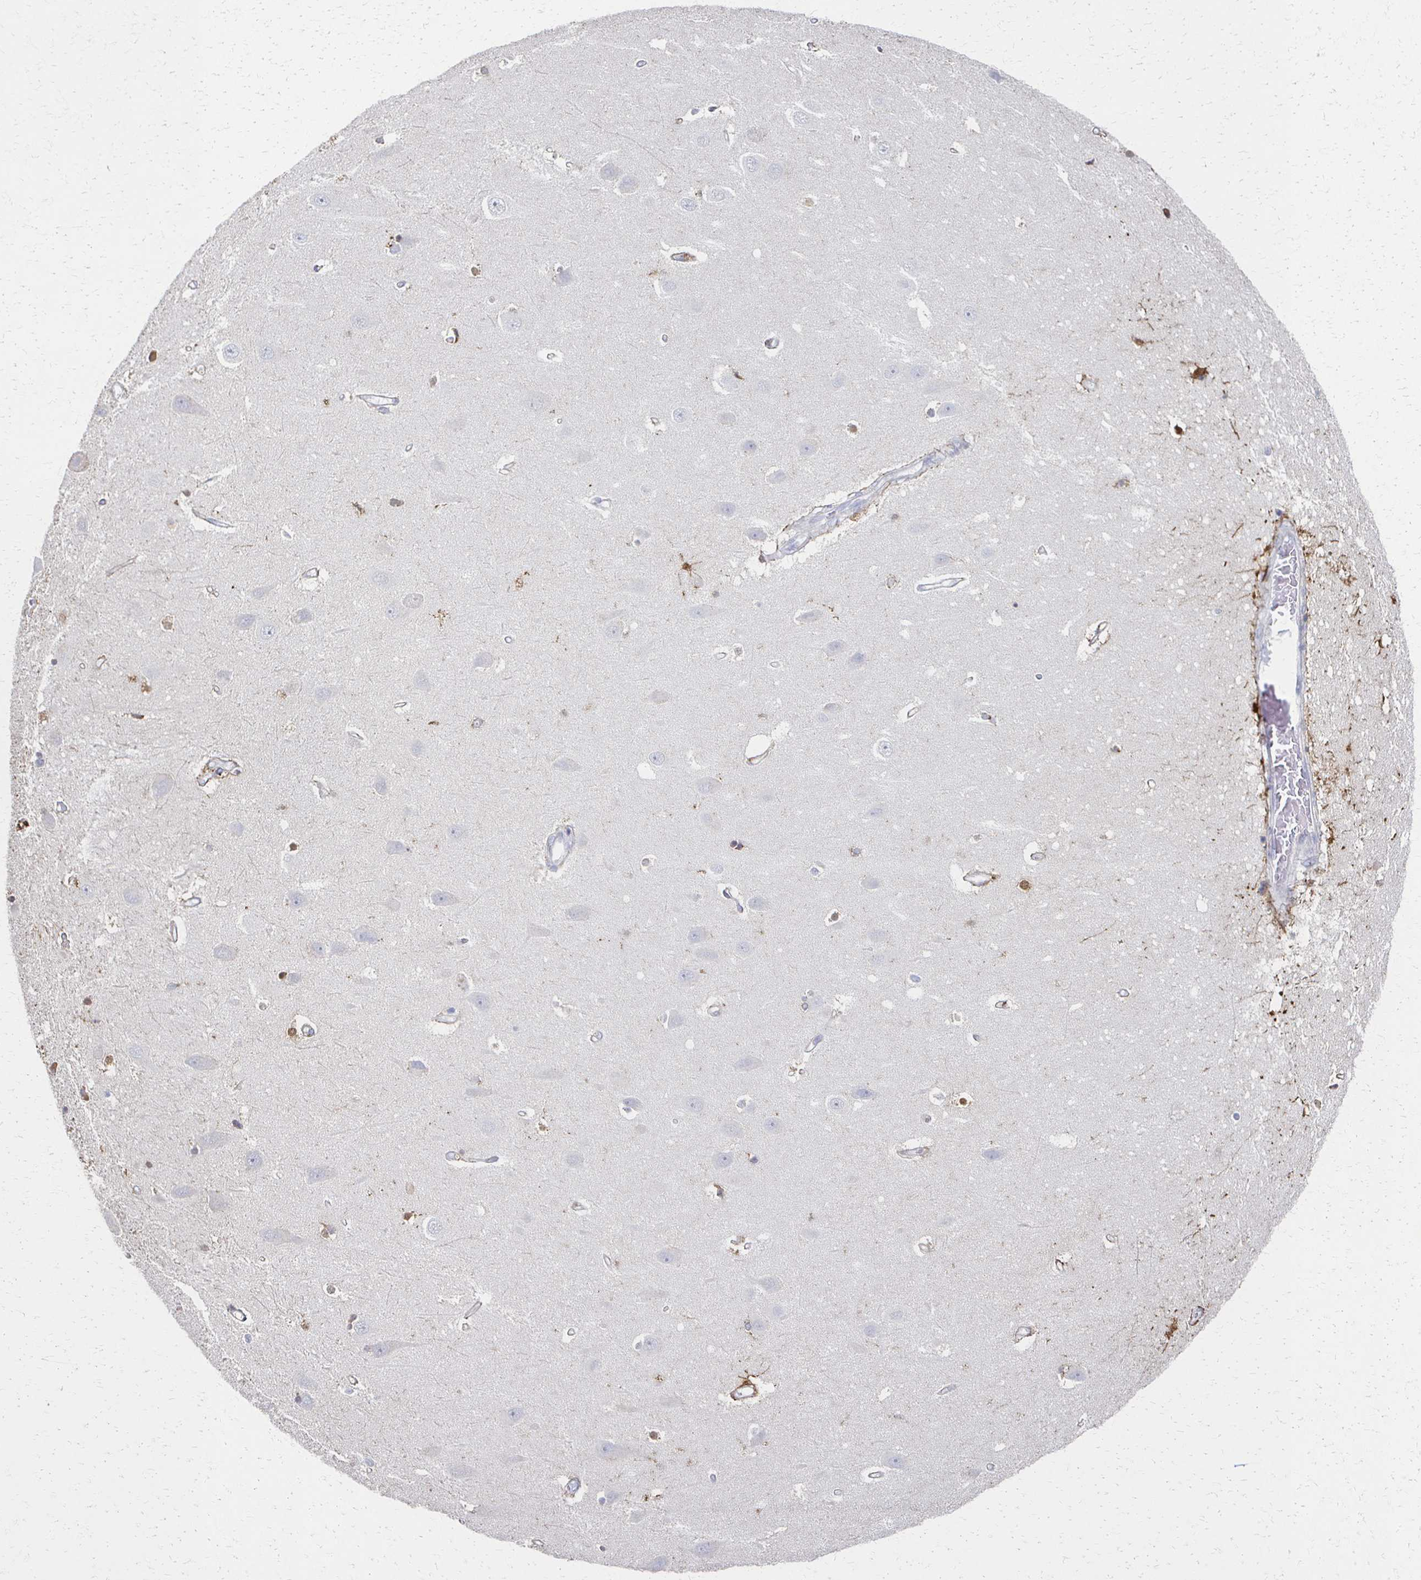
{"staining": {"intensity": "moderate", "quantity": "<25%", "location": "cytoplasmic/membranous"}, "tissue": "hippocampus", "cell_type": "Glial cells", "image_type": "normal", "snomed": [{"axis": "morphology", "description": "Normal tissue, NOS"}, {"axis": "topography", "description": "Hippocampus"}], "caption": "The photomicrograph demonstrates immunohistochemical staining of normal hippocampus. There is moderate cytoplasmic/membranous staining is present in approximately <25% of glial cells.", "gene": "CX3CR1", "patient": {"sex": "male", "age": 63}}